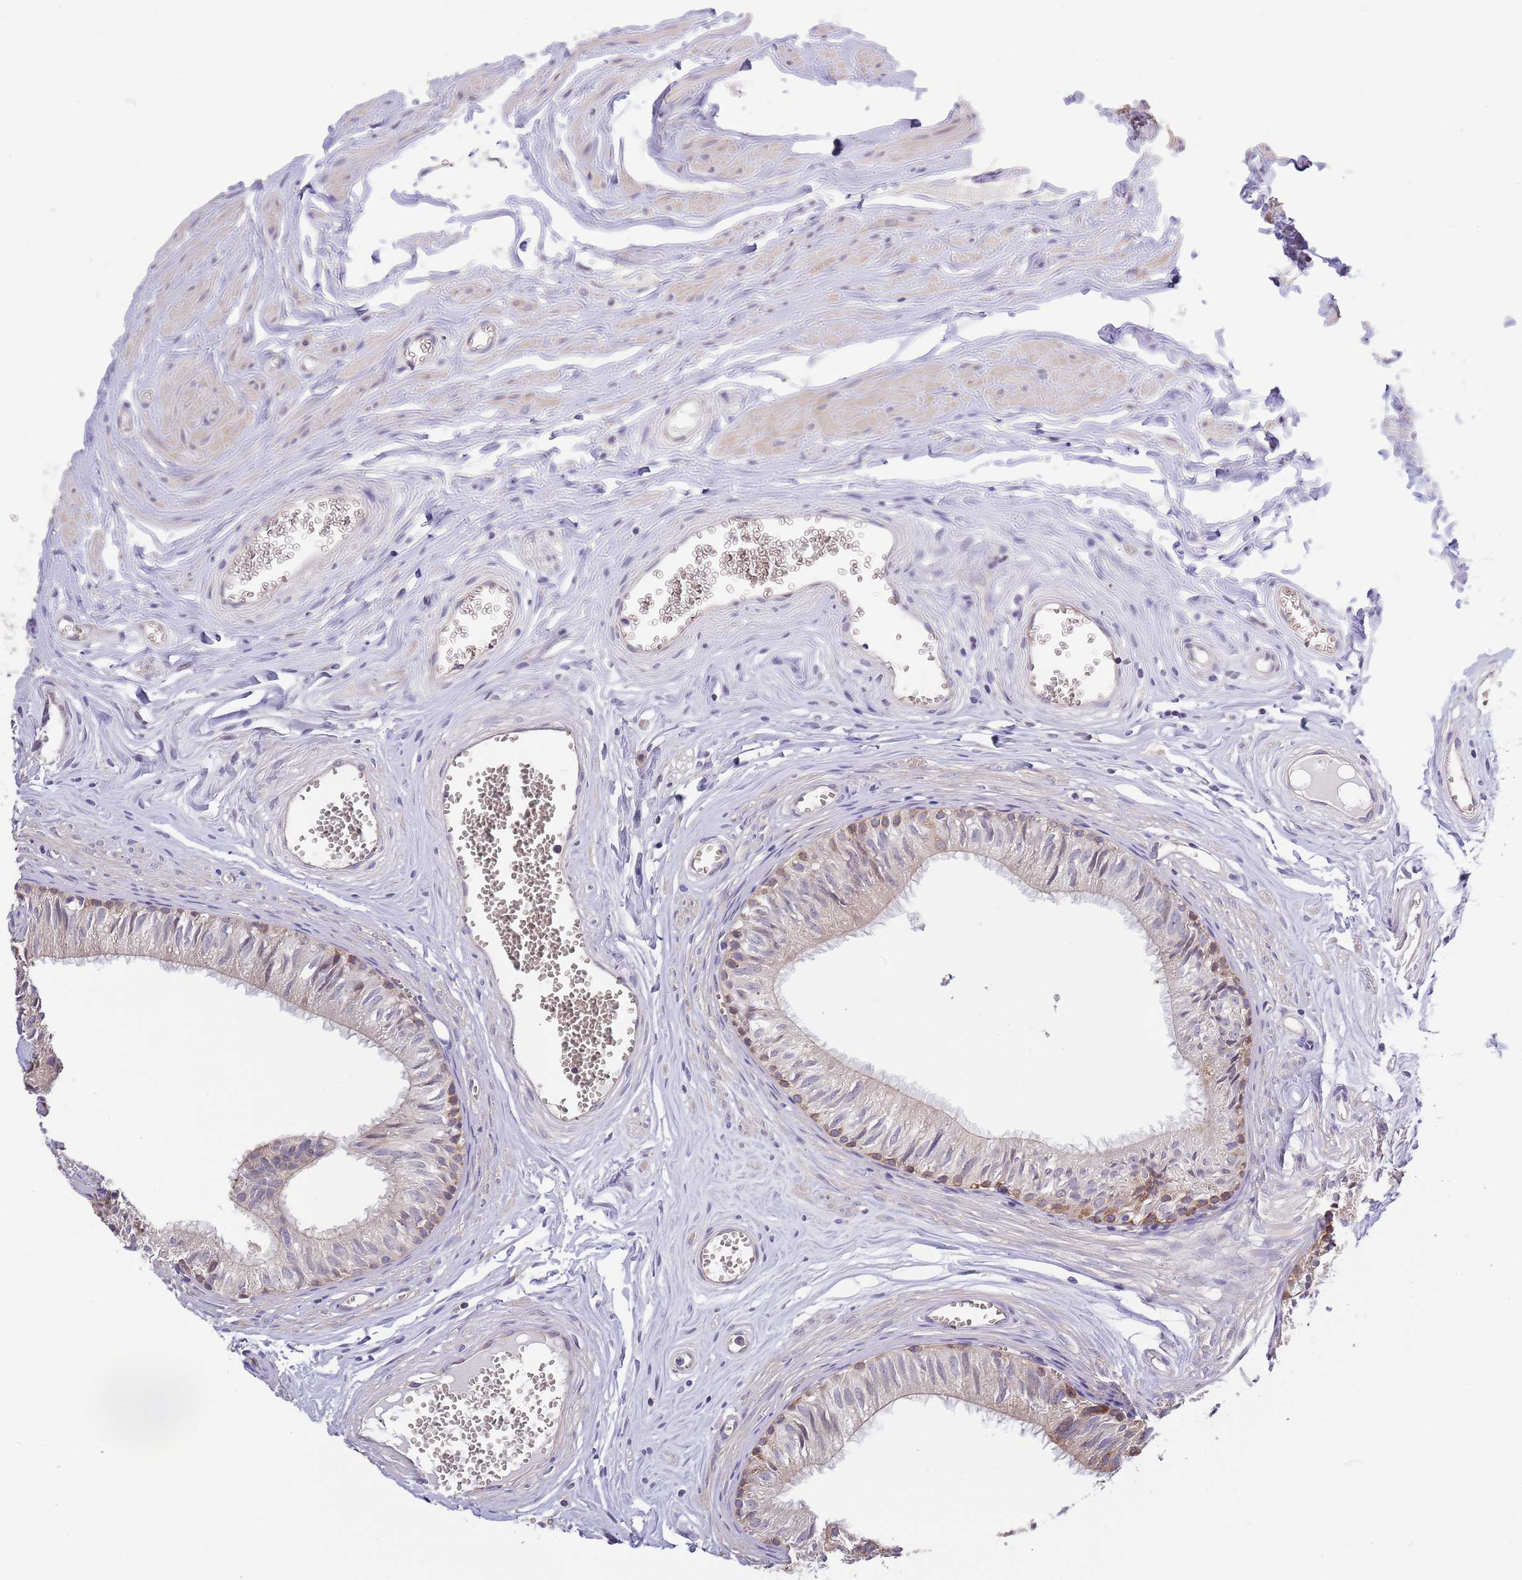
{"staining": {"intensity": "moderate", "quantity": "25%-75%", "location": "cytoplasmic/membranous"}, "tissue": "epididymis", "cell_type": "Glandular cells", "image_type": "normal", "snomed": [{"axis": "morphology", "description": "Normal tissue, NOS"}, {"axis": "topography", "description": "Epididymis"}], "caption": "DAB immunohistochemical staining of normal epididymis displays moderate cytoplasmic/membranous protein staining in approximately 25%-75% of glandular cells.", "gene": "LIPJ", "patient": {"sex": "male", "age": 36}}